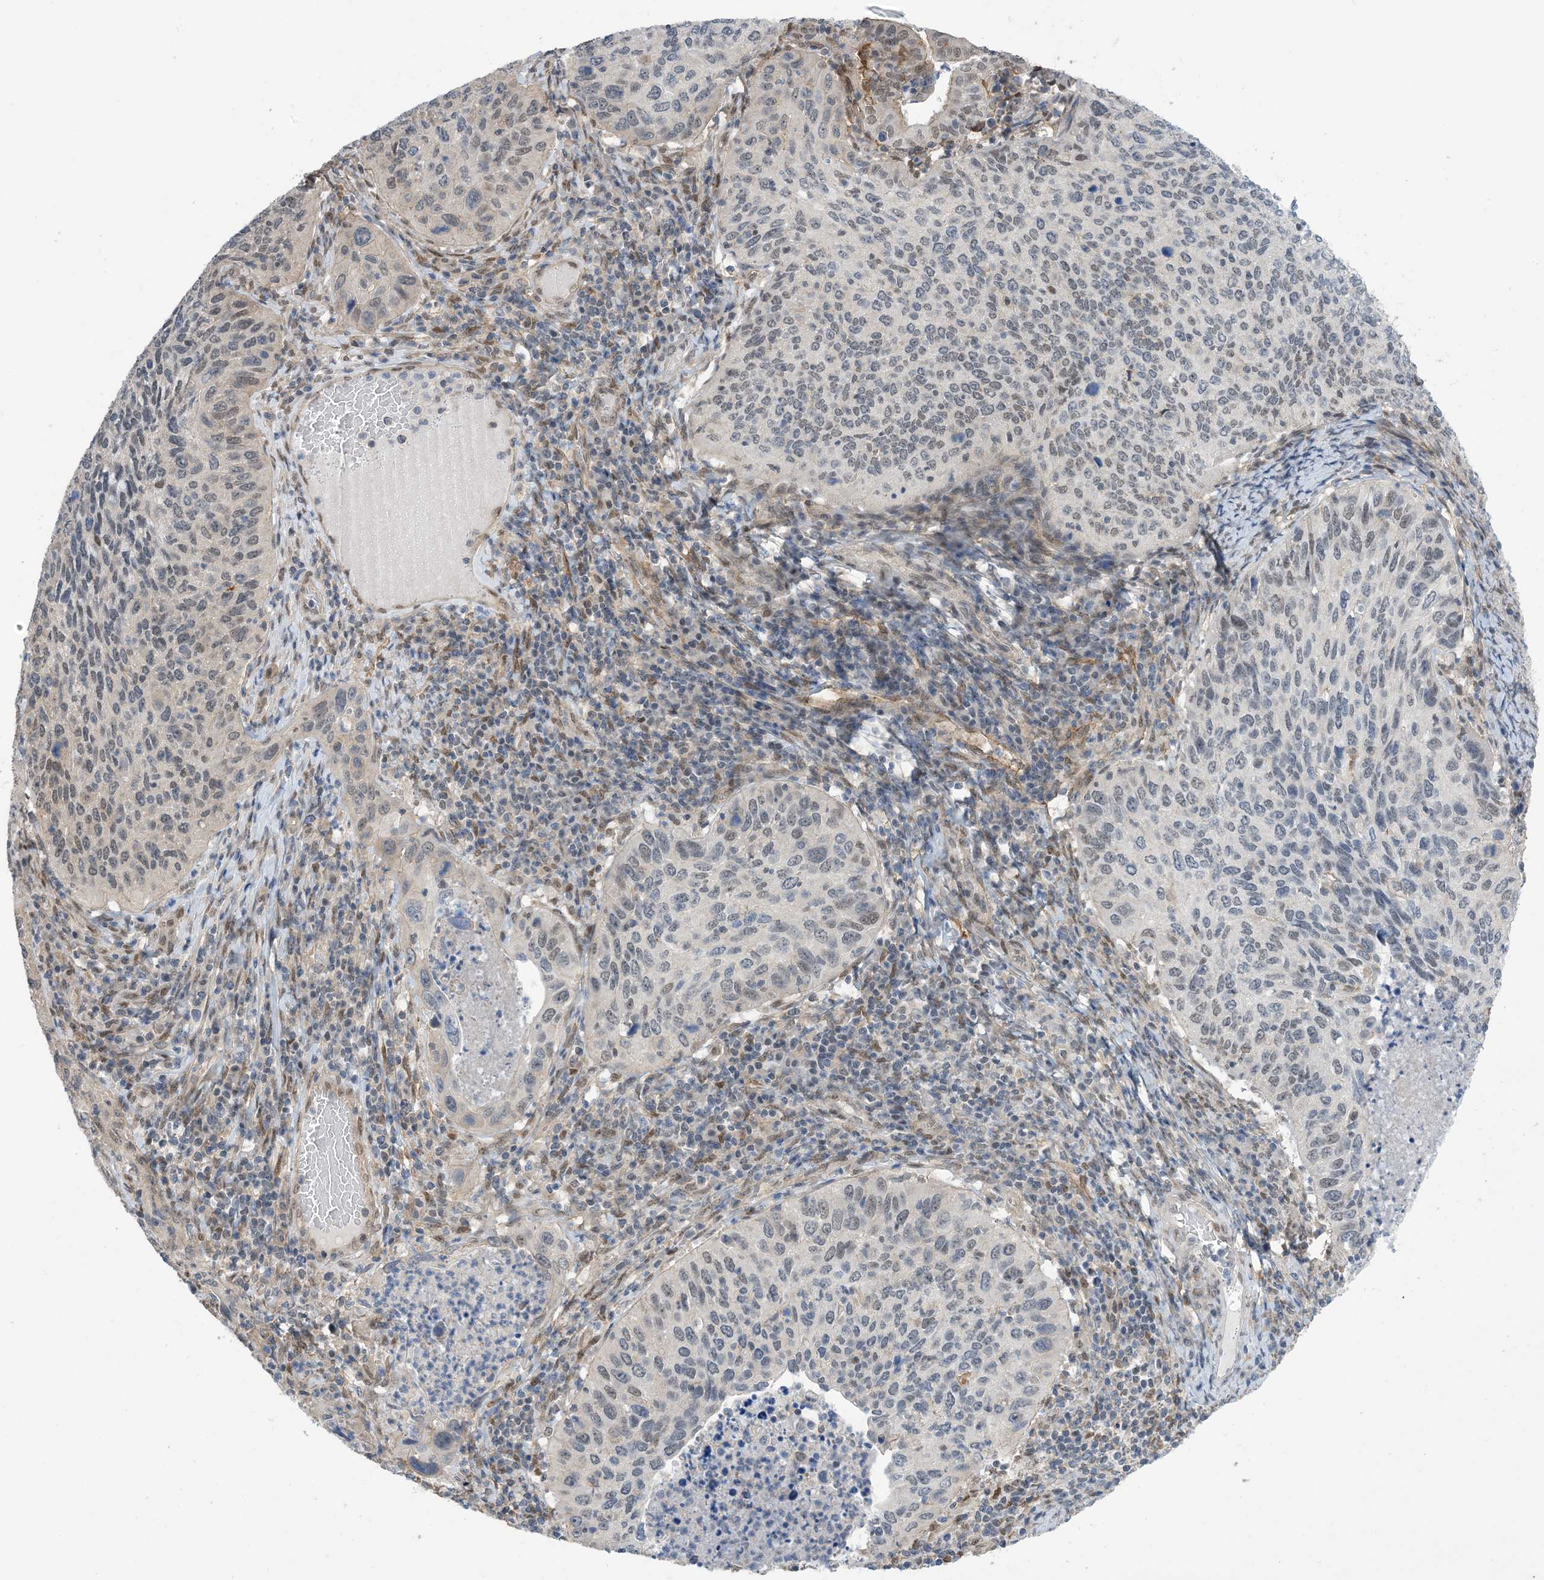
{"staining": {"intensity": "negative", "quantity": "none", "location": "none"}, "tissue": "cervical cancer", "cell_type": "Tumor cells", "image_type": "cancer", "snomed": [{"axis": "morphology", "description": "Squamous cell carcinoma, NOS"}, {"axis": "topography", "description": "Cervix"}], "caption": "Immunohistochemistry histopathology image of cervical cancer stained for a protein (brown), which demonstrates no expression in tumor cells. The staining is performed using DAB brown chromogen with nuclei counter-stained in using hematoxylin.", "gene": "ZNF8", "patient": {"sex": "female", "age": 38}}